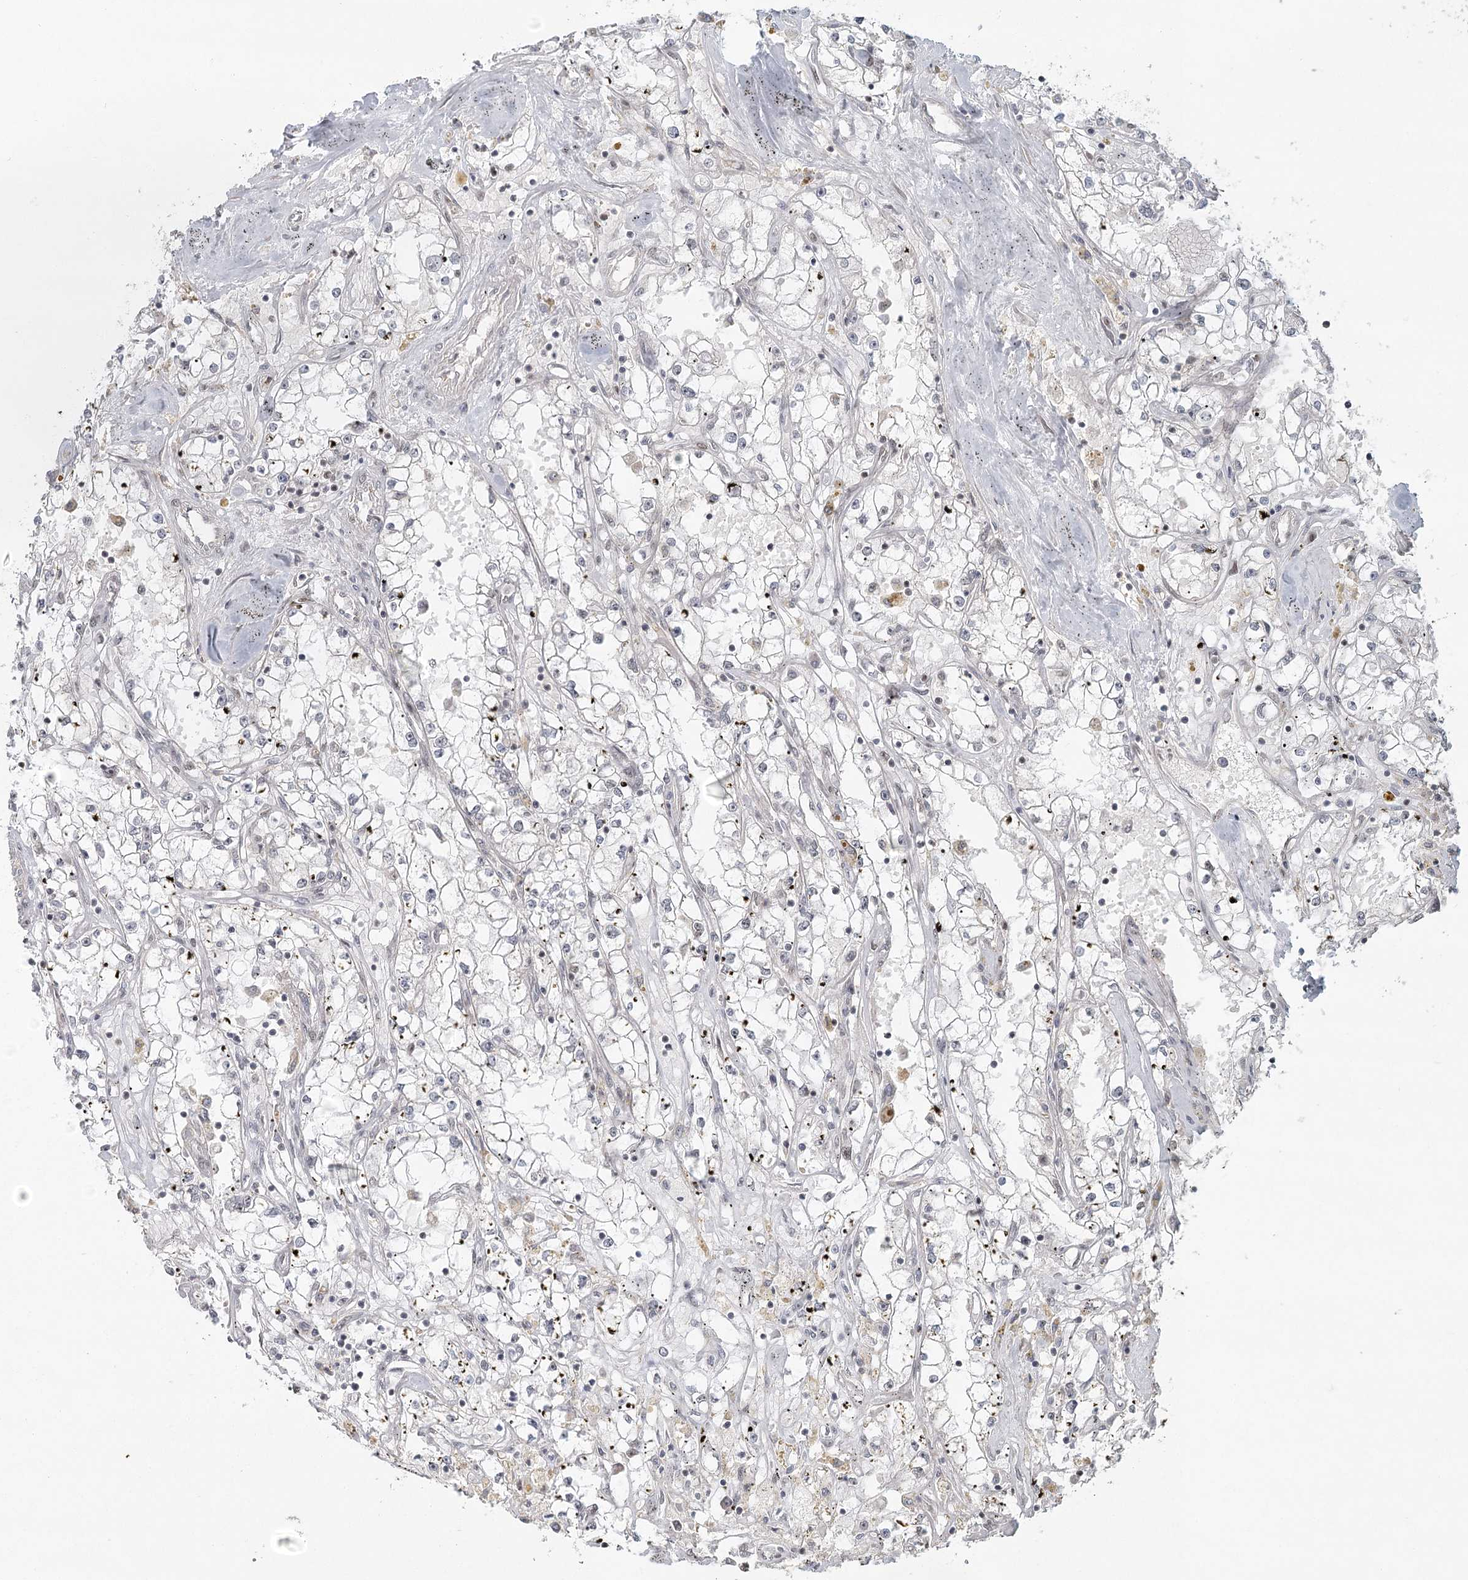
{"staining": {"intensity": "negative", "quantity": "none", "location": "none"}, "tissue": "renal cancer", "cell_type": "Tumor cells", "image_type": "cancer", "snomed": [{"axis": "morphology", "description": "Adenocarcinoma, NOS"}, {"axis": "topography", "description": "Kidney"}], "caption": "The image displays no staining of tumor cells in renal cancer.", "gene": "R3HCC1L", "patient": {"sex": "male", "age": 56}}